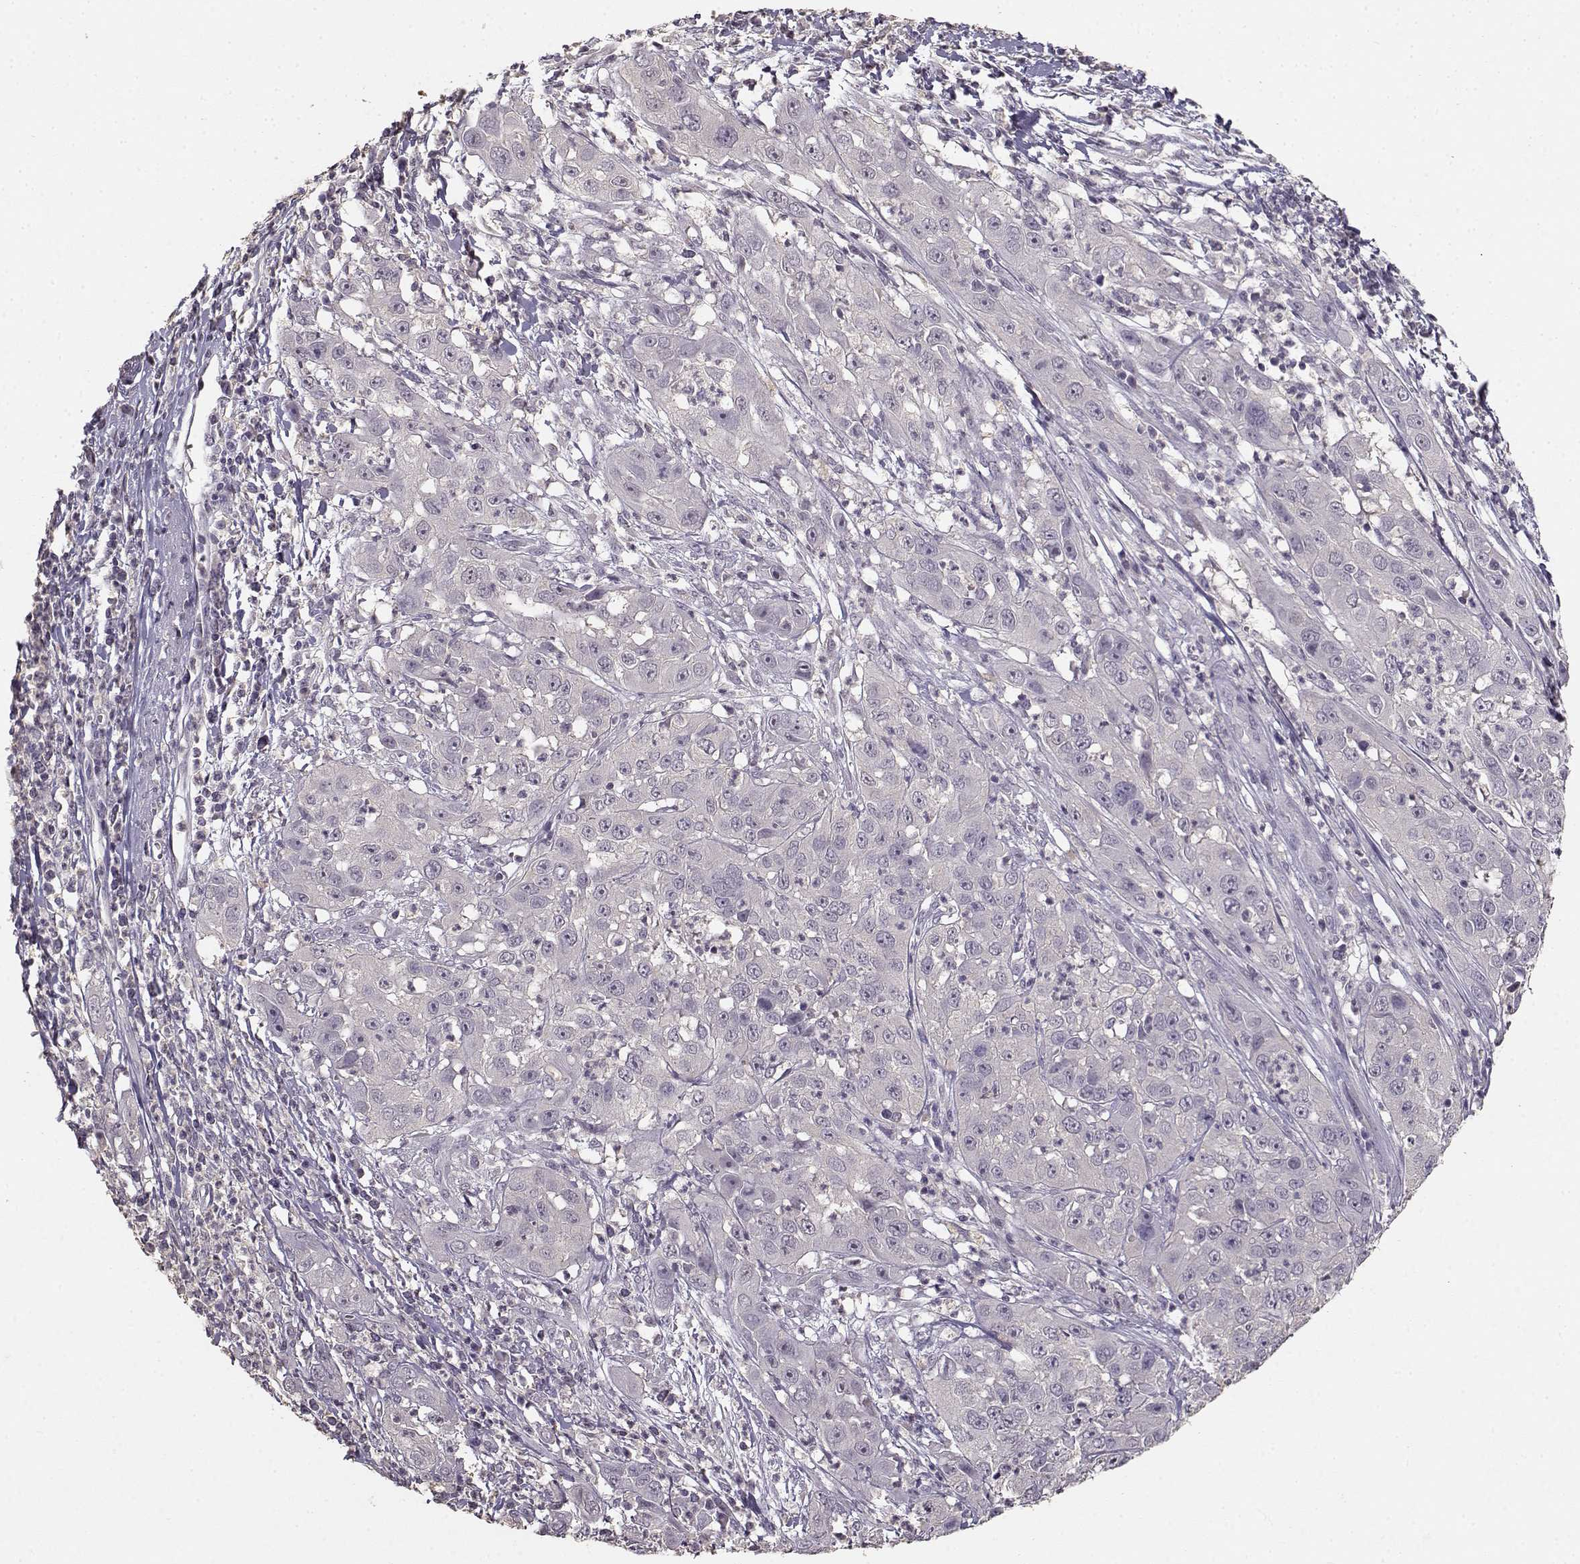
{"staining": {"intensity": "negative", "quantity": "none", "location": "none"}, "tissue": "cervical cancer", "cell_type": "Tumor cells", "image_type": "cancer", "snomed": [{"axis": "morphology", "description": "Squamous cell carcinoma, NOS"}, {"axis": "topography", "description": "Cervix"}], "caption": "Tumor cells show no significant protein expression in cervical cancer. The staining was performed using DAB (3,3'-diaminobenzidine) to visualize the protein expression in brown, while the nuclei were stained in blue with hematoxylin (Magnification: 20x).", "gene": "UROC1", "patient": {"sex": "female", "age": 32}}